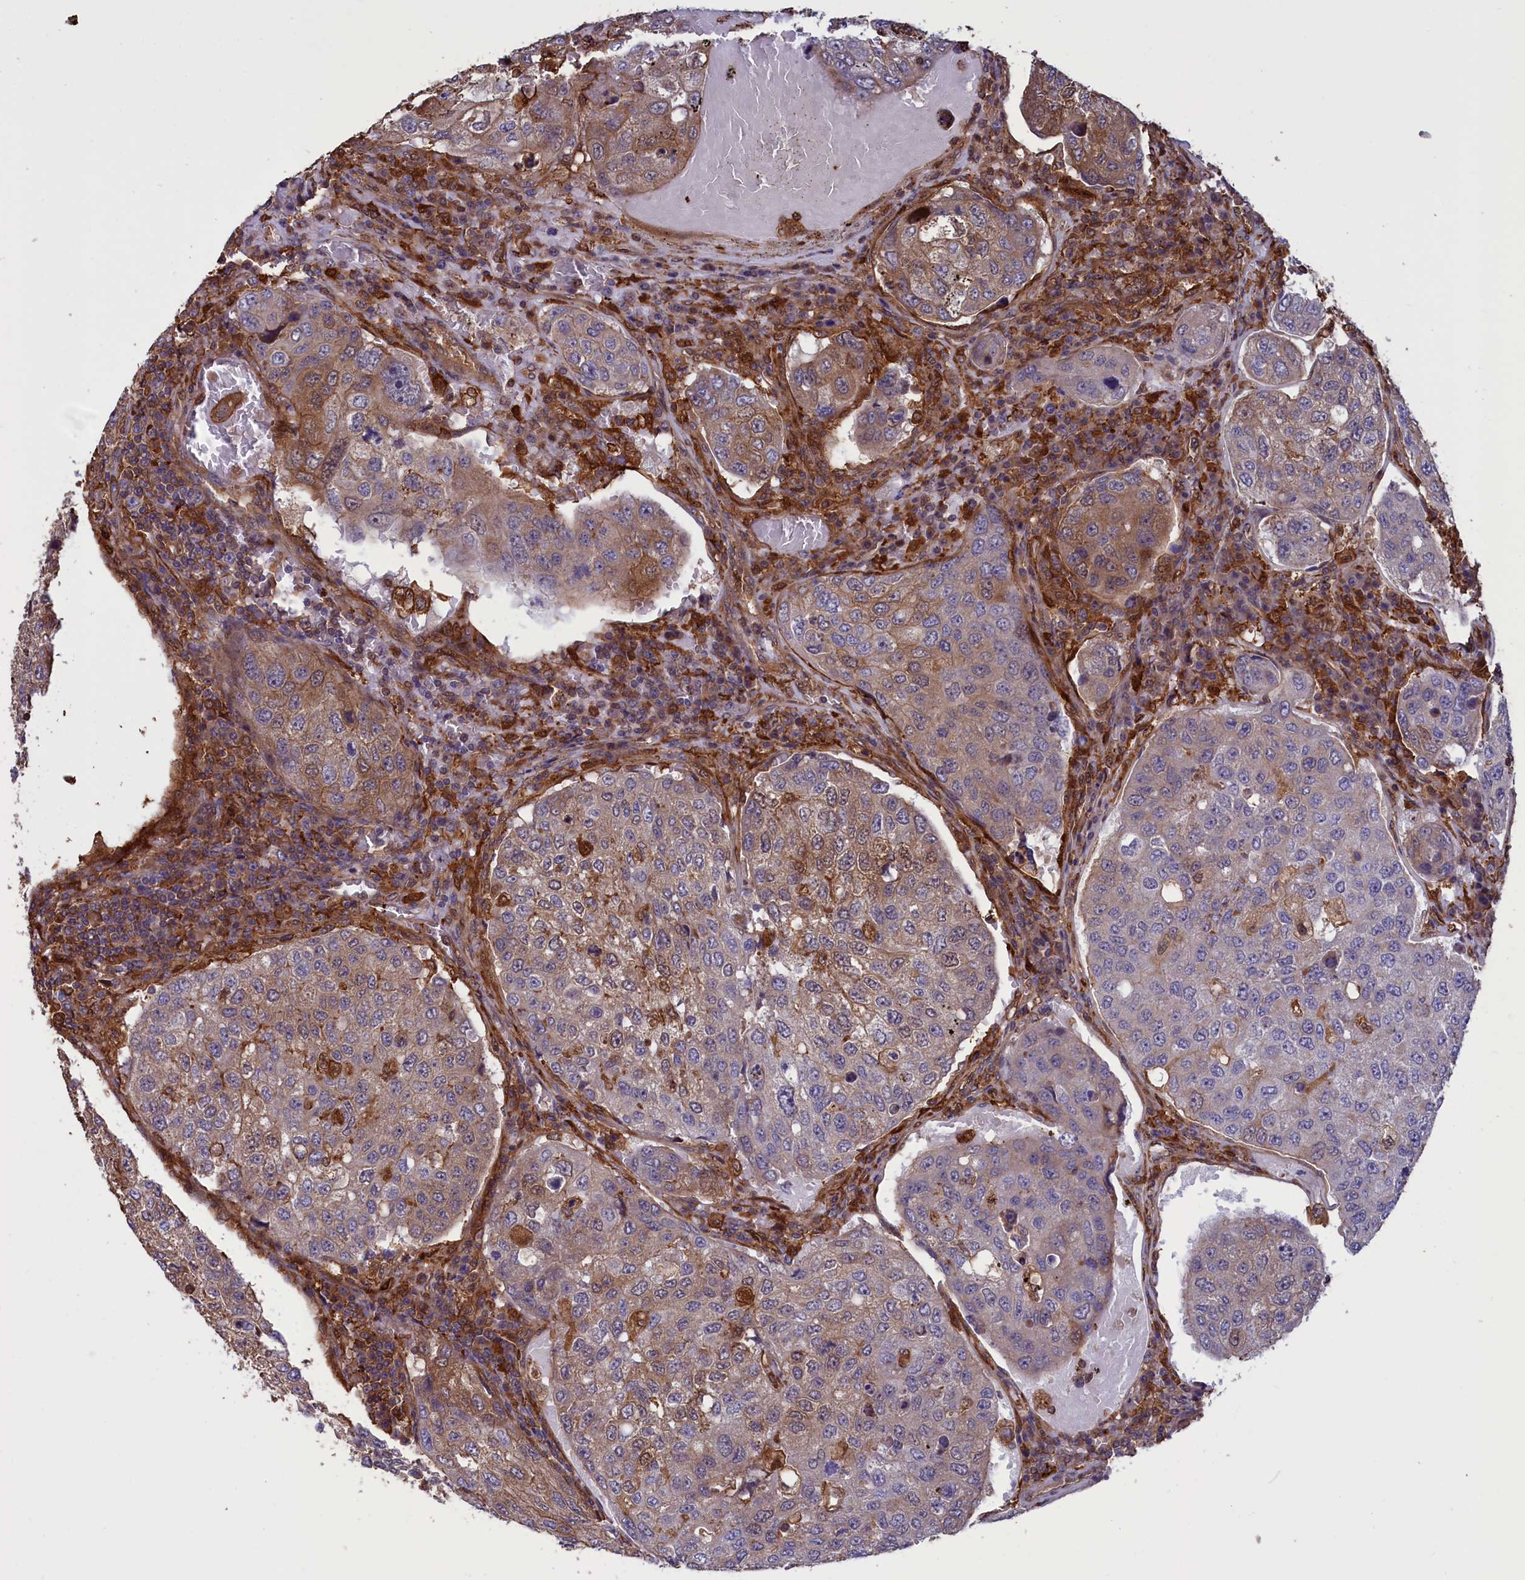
{"staining": {"intensity": "moderate", "quantity": "25%-75%", "location": "cytoplasmic/membranous"}, "tissue": "urothelial cancer", "cell_type": "Tumor cells", "image_type": "cancer", "snomed": [{"axis": "morphology", "description": "Urothelial carcinoma, High grade"}, {"axis": "topography", "description": "Lymph node"}, {"axis": "topography", "description": "Urinary bladder"}], "caption": "Urothelial cancer stained with a protein marker shows moderate staining in tumor cells.", "gene": "ARHGAP18", "patient": {"sex": "male", "age": 51}}